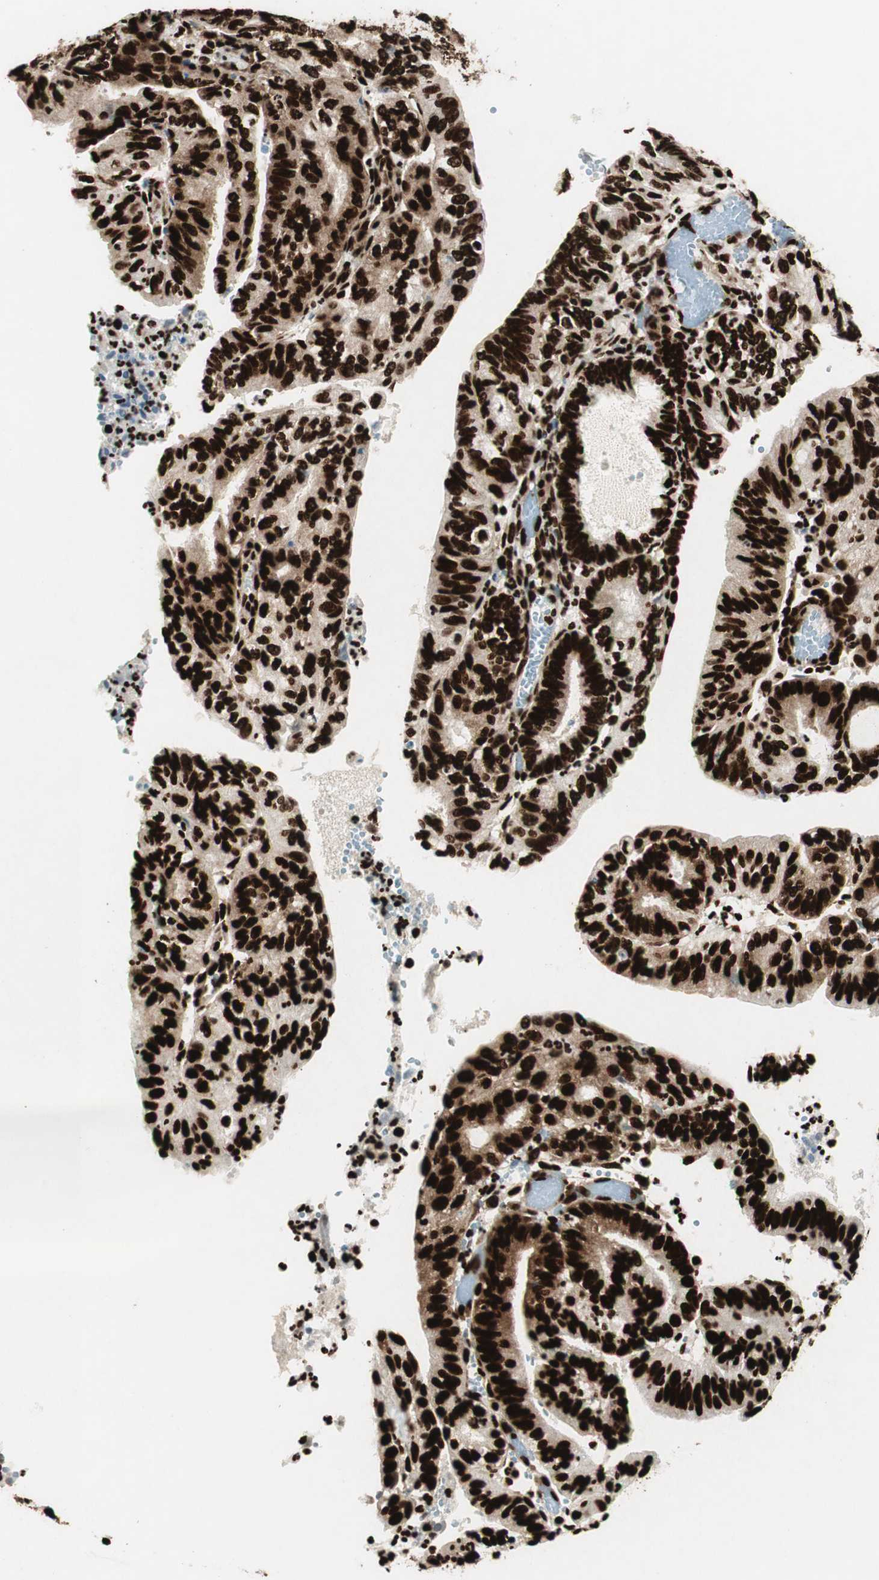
{"staining": {"intensity": "strong", "quantity": ">75%", "location": "cytoplasmic/membranous,nuclear"}, "tissue": "endometrial cancer", "cell_type": "Tumor cells", "image_type": "cancer", "snomed": [{"axis": "morphology", "description": "Adenocarcinoma, NOS"}, {"axis": "topography", "description": "Uterus"}], "caption": "Immunohistochemistry (DAB) staining of human adenocarcinoma (endometrial) reveals strong cytoplasmic/membranous and nuclear protein expression in approximately >75% of tumor cells.", "gene": "EWSR1", "patient": {"sex": "female", "age": 60}}